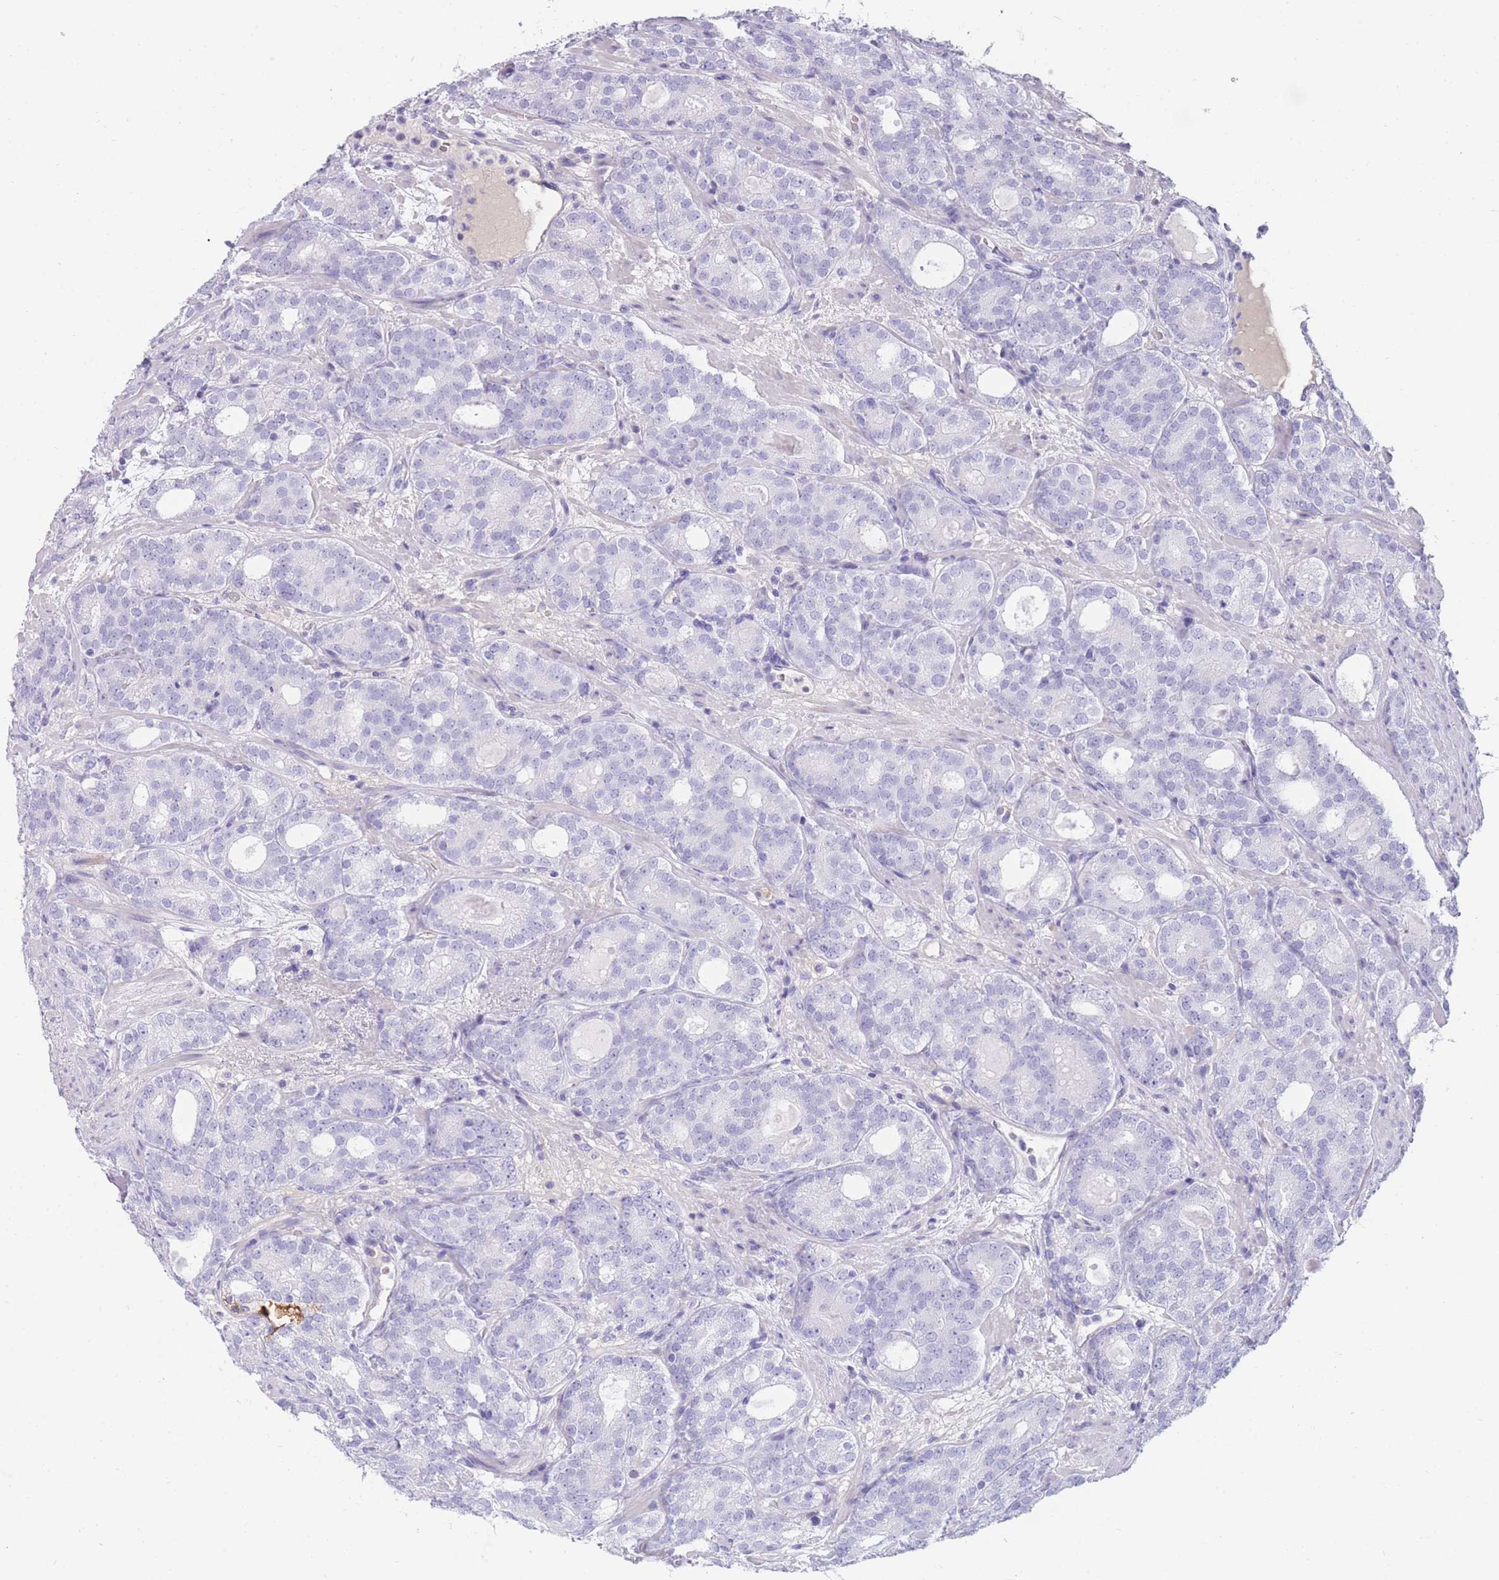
{"staining": {"intensity": "negative", "quantity": "none", "location": "none"}, "tissue": "prostate cancer", "cell_type": "Tumor cells", "image_type": "cancer", "snomed": [{"axis": "morphology", "description": "Adenocarcinoma, High grade"}, {"axis": "topography", "description": "Prostate"}], "caption": "Micrograph shows no significant protein positivity in tumor cells of prostate cancer (high-grade adenocarcinoma). (DAB IHC with hematoxylin counter stain).", "gene": "TNFSF11", "patient": {"sex": "male", "age": 64}}